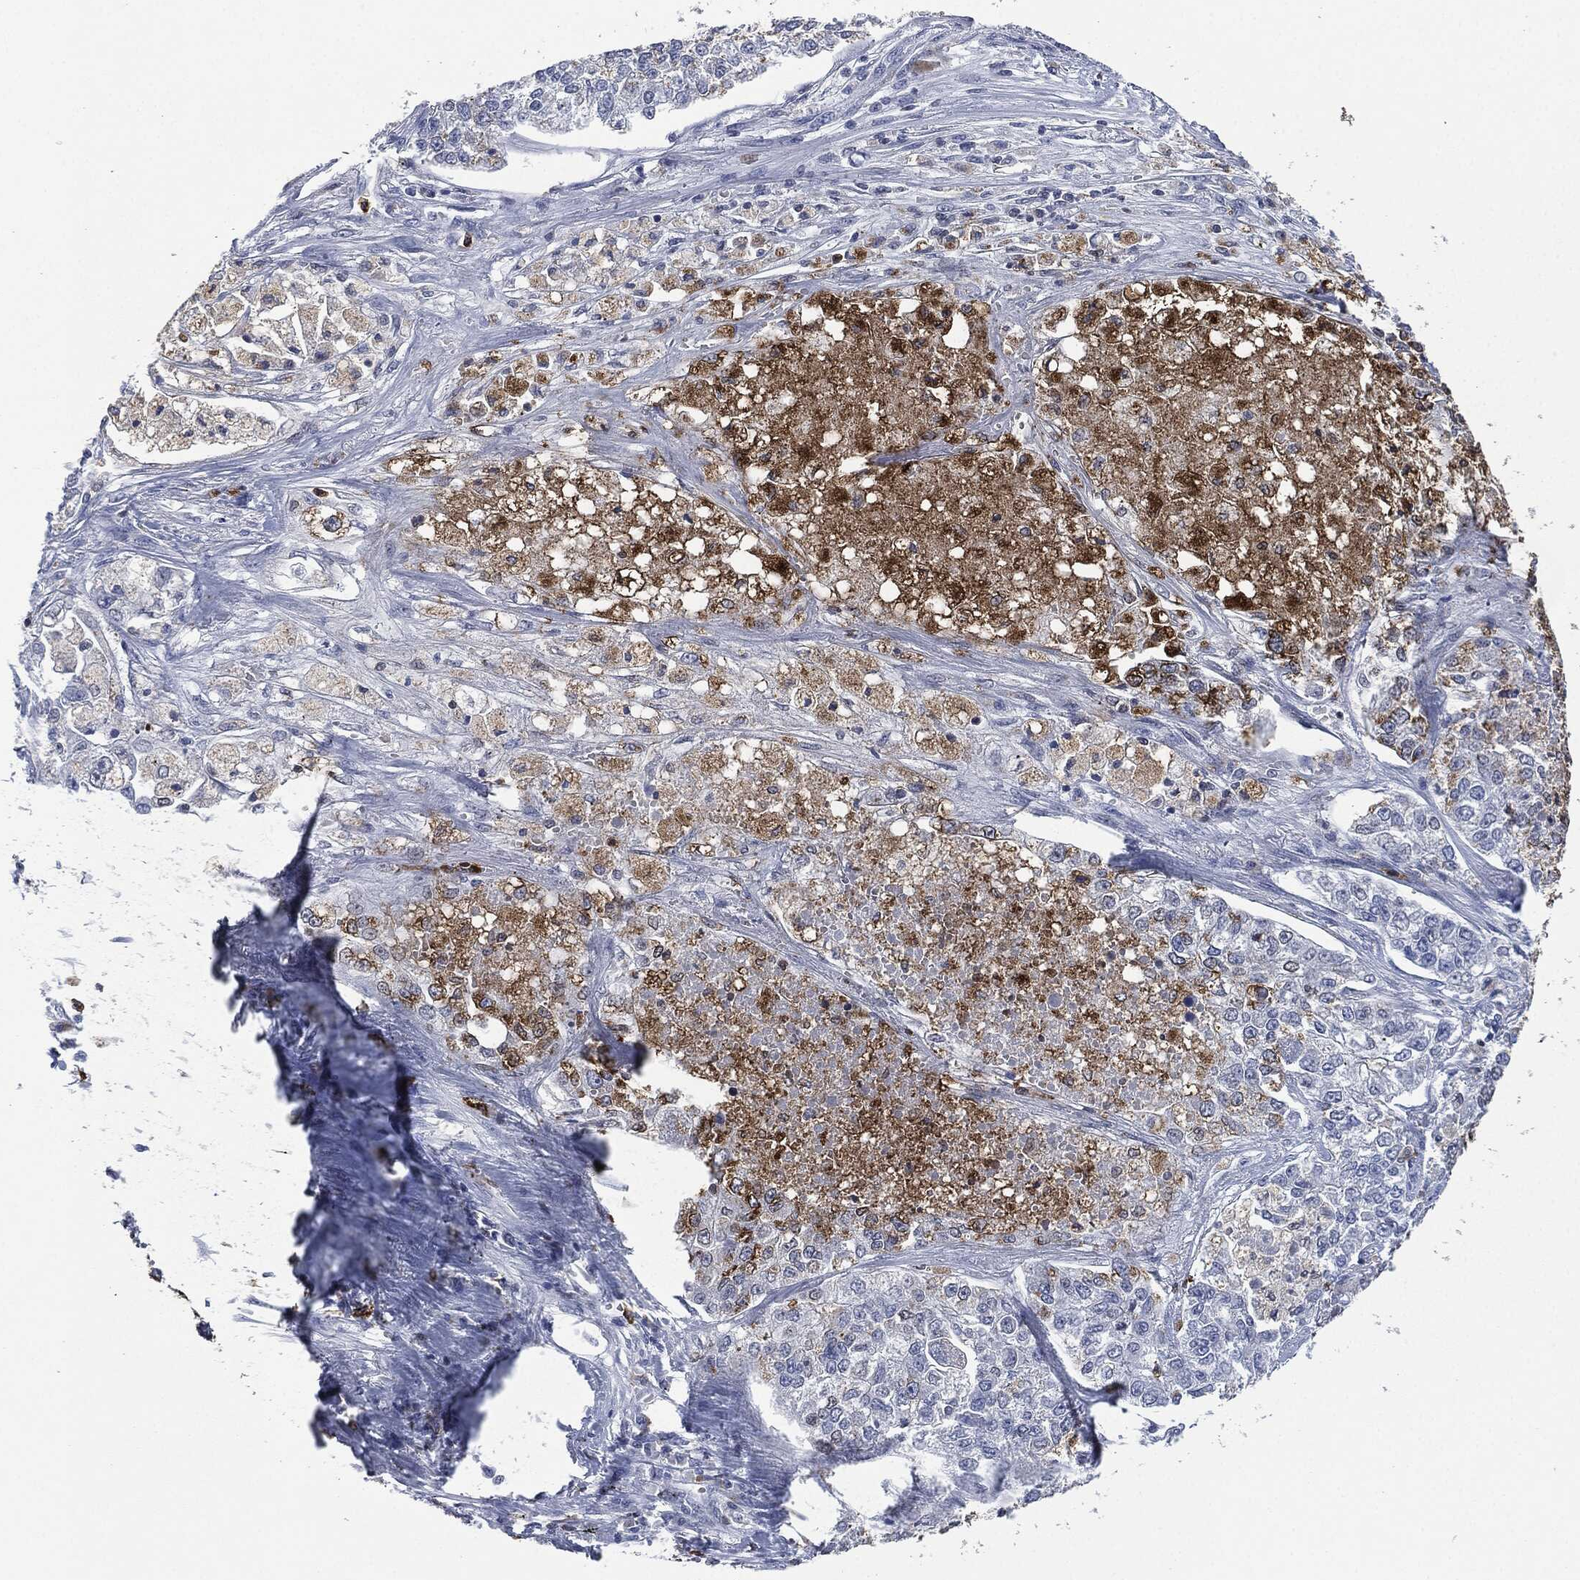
{"staining": {"intensity": "weak", "quantity": "<25%", "location": "cytoplasmic/membranous"}, "tissue": "lung cancer", "cell_type": "Tumor cells", "image_type": "cancer", "snomed": [{"axis": "morphology", "description": "Adenocarcinoma, NOS"}, {"axis": "topography", "description": "Lung"}], "caption": "Tumor cells show no significant expression in lung cancer (adenocarcinoma).", "gene": "CEACAM8", "patient": {"sex": "male", "age": 49}}